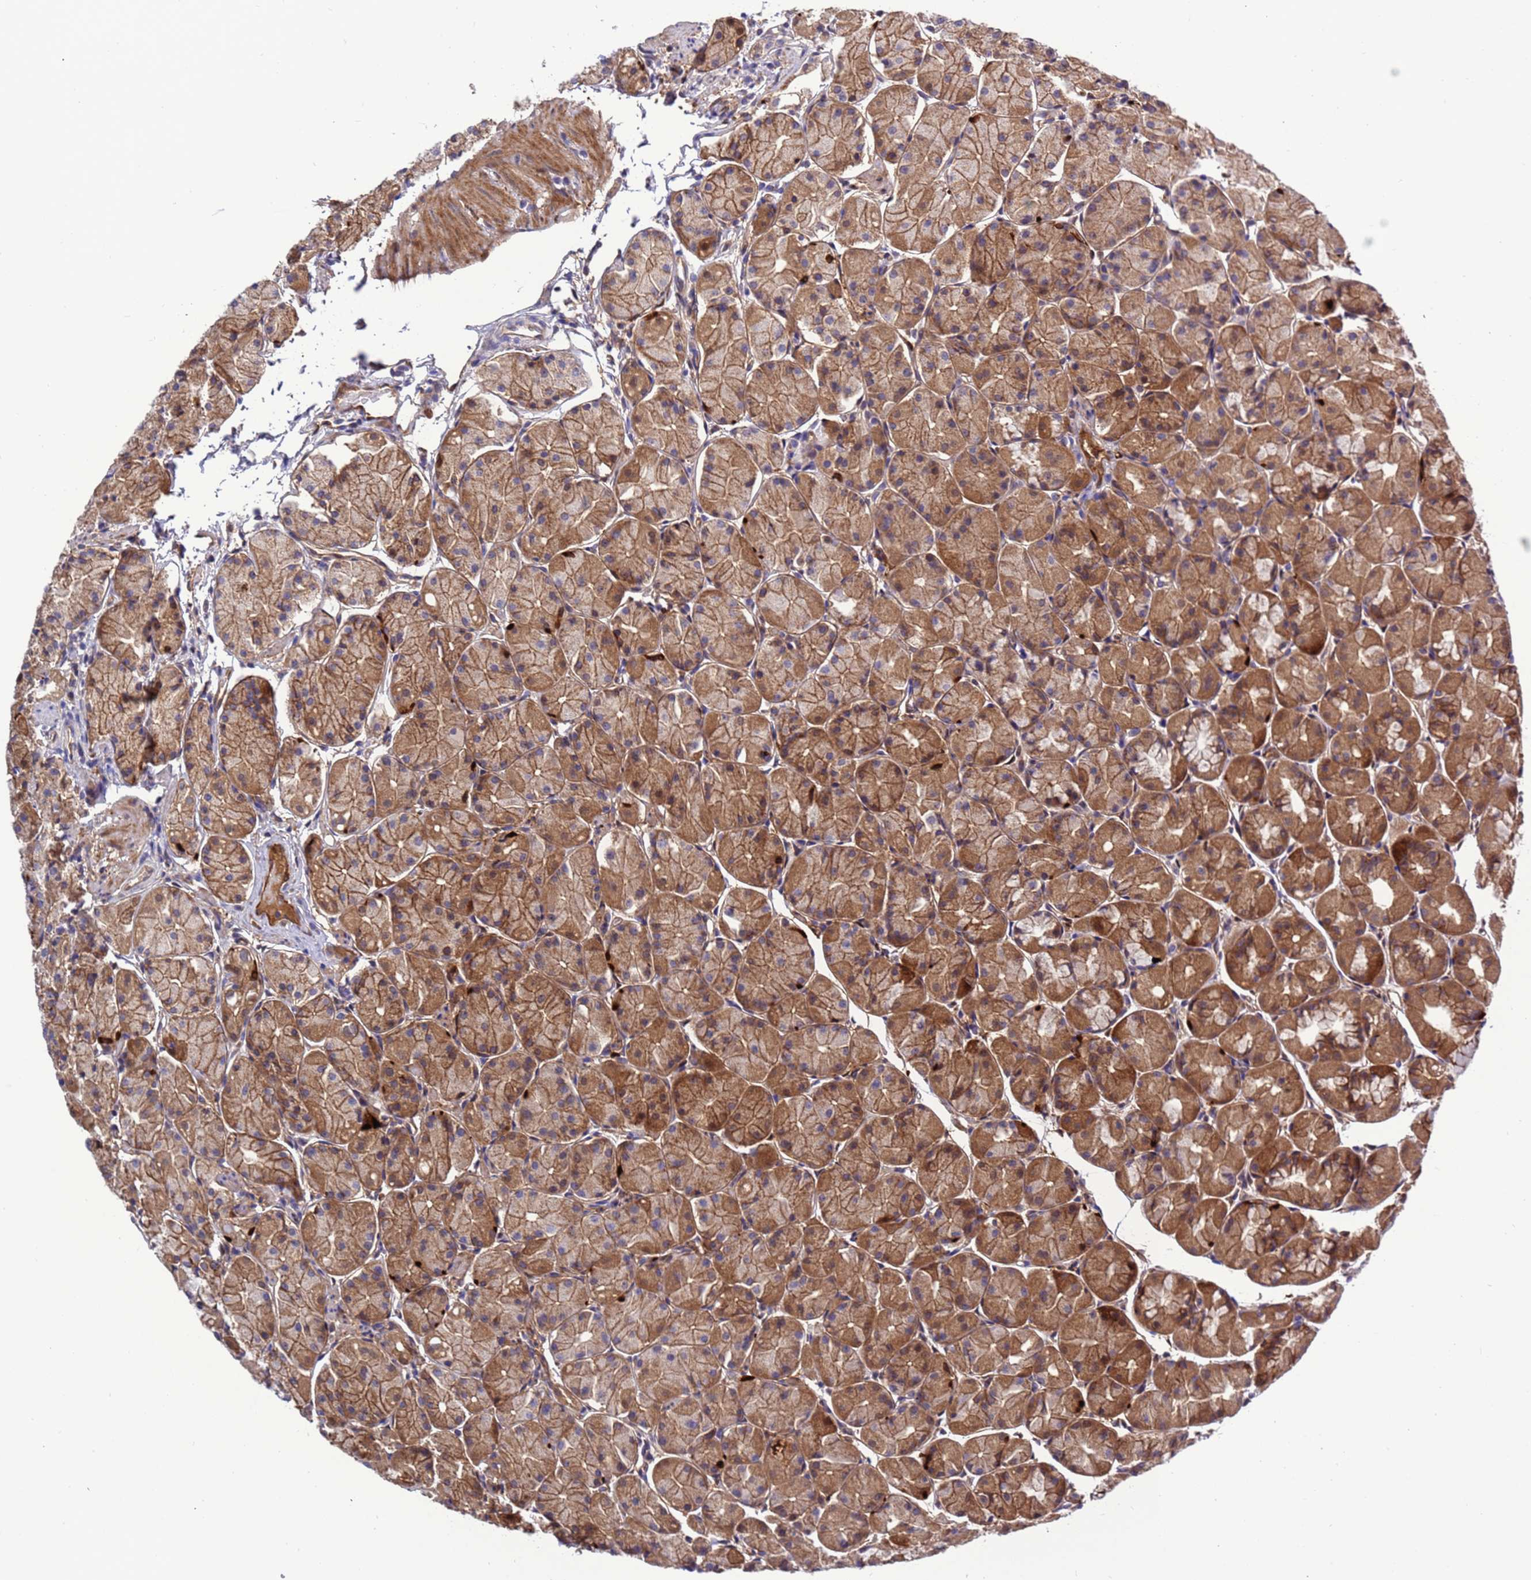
{"staining": {"intensity": "moderate", "quantity": ">75%", "location": "cytoplasmic/membranous"}, "tissue": "stomach", "cell_type": "Glandular cells", "image_type": "normal", "snomed": [{"axis": "morphology", "description": "Normal tissue, NOS"}, {"axis": "topography", "description": "Stomach, upper"}], "caption": "IHC of normal human stomach exhibits medium levels of moderate cytoplasmic/membranous staining in about >75% of glandular cells. (Stains: DAB in brown, nuclei in blue, Microscopy: brightfield microscopy at high magnification).", "gene": "FOXRED1", "patient": {"sex": "male", "age": 47}}